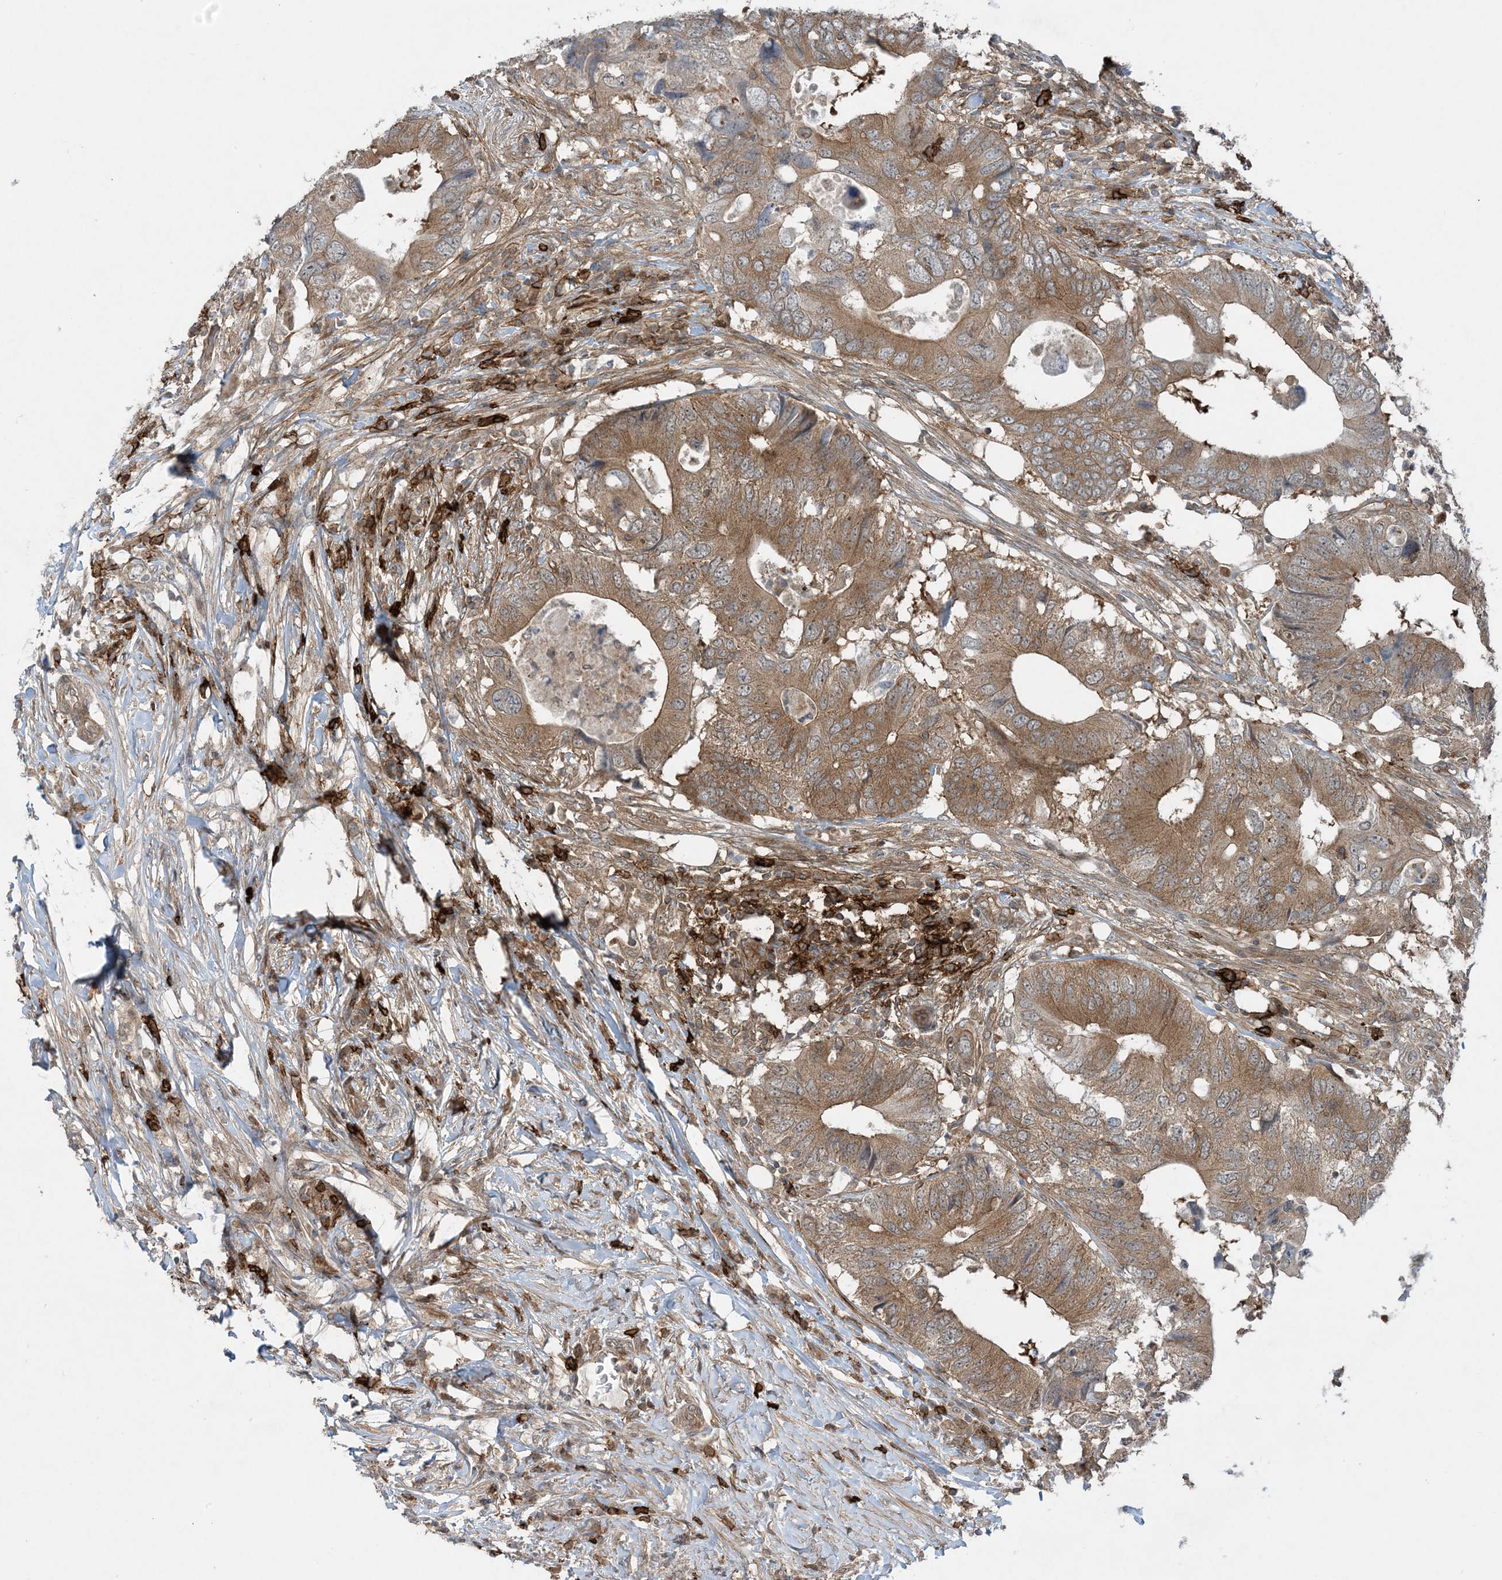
{"staining": {"intensity": "moderate", "quantity": ">75%", "location": "cytoplasmic/membranous"}, "tissue": "colorectal cancer", "cell_type": "Tumor cells", "image_type": "cancer", "snomed": [{"axis": "morphology", "description": "Adenocarcinoma, NOS"}, {"axis": "topography", "description": "Colon"}], "caption": "High-magnification brightfield microscopy of colorectal cancer stained with DAB (brown) and counterstained with hematoxylin (blue). tumor cells exhibit moderate cytoplasmic/membranous expression is seen in about>75% of cells.", "gene": "STAM2", "patient": {"sex": "male", "age": 71}}